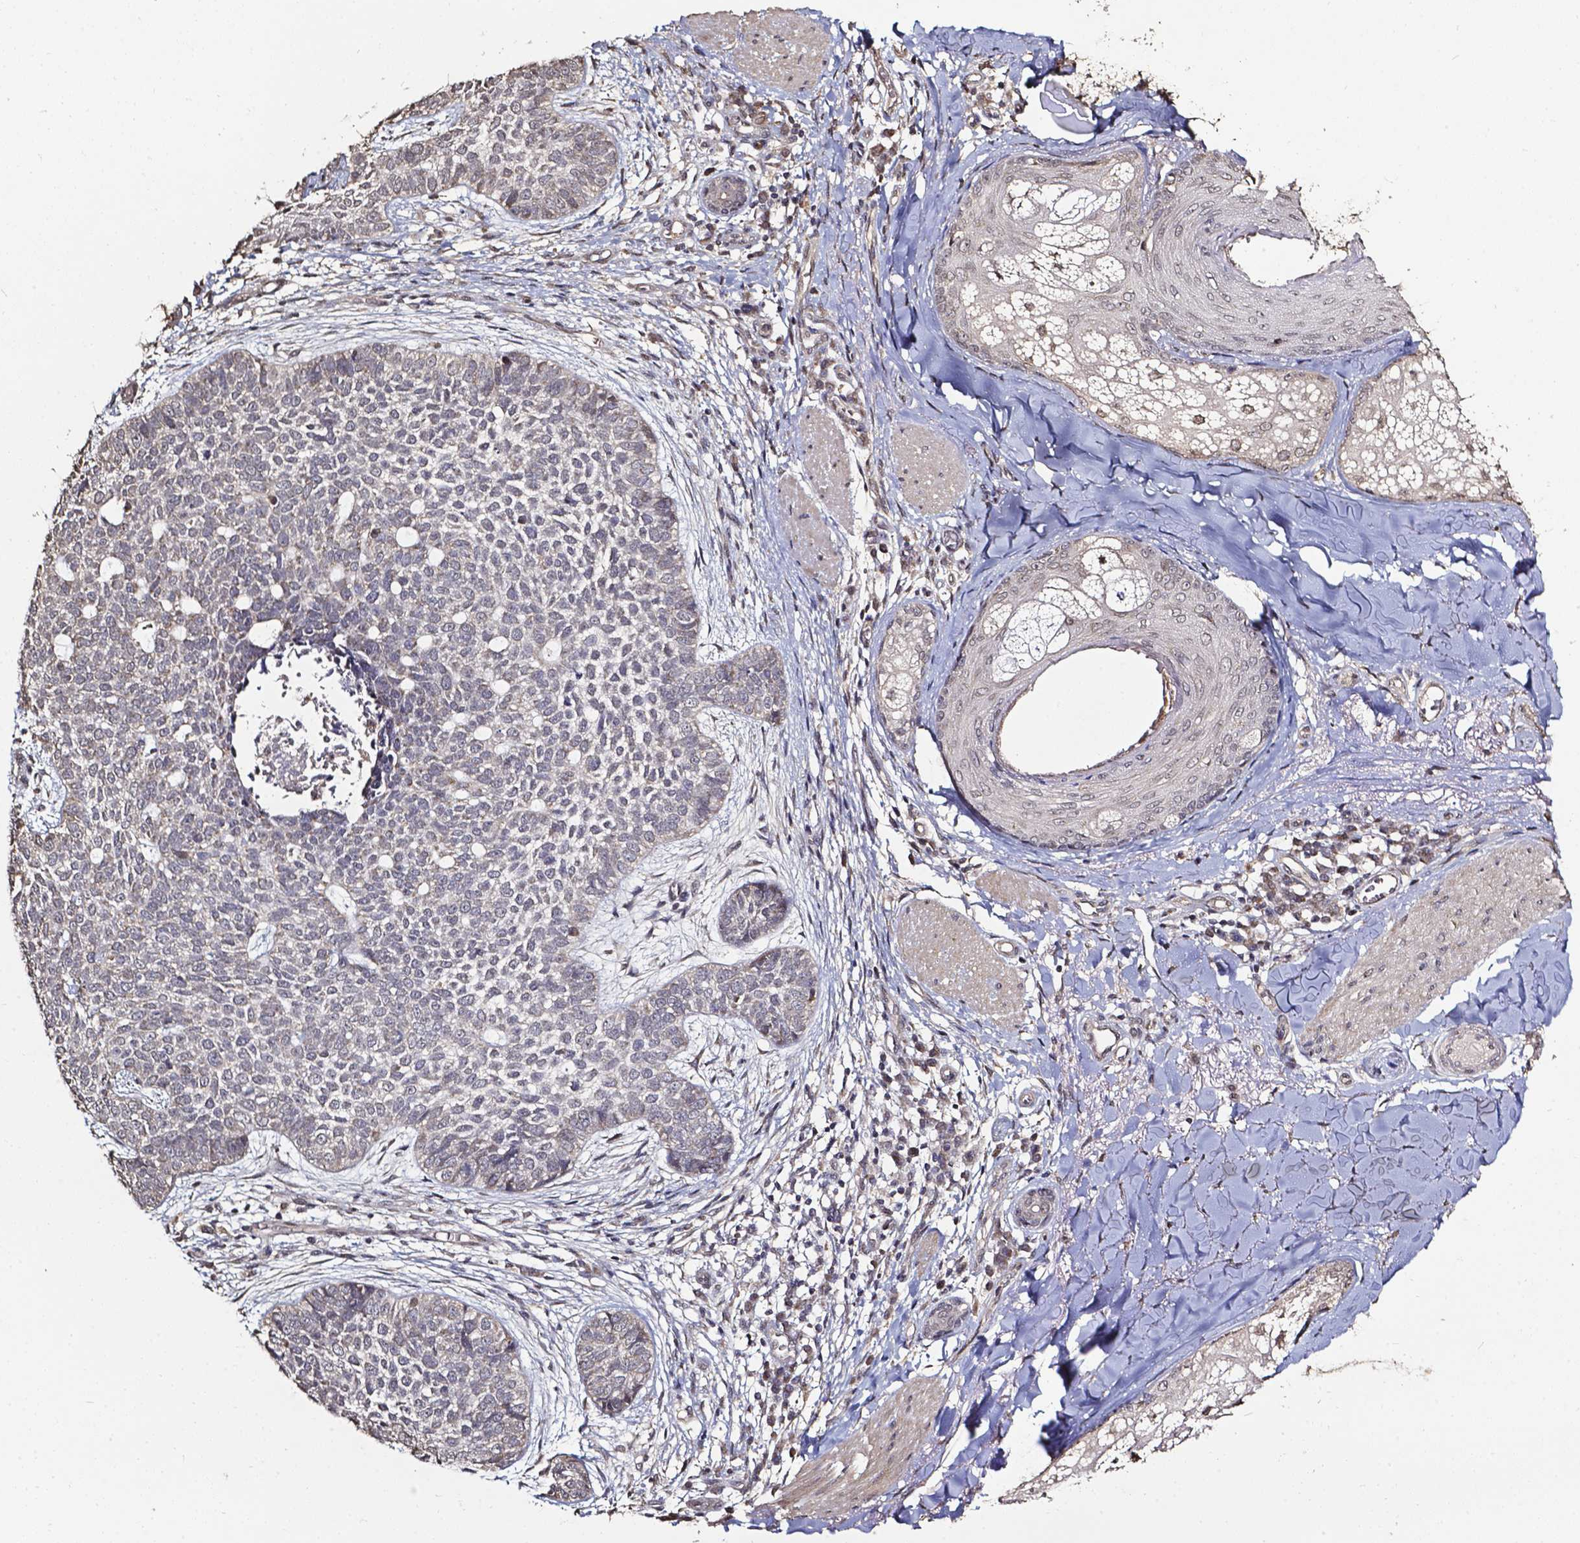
{"staining": {"intensity": "negative", "quantity": "none", "location": "none"}, "tissue": "skin cancer", "cell_type": "Tumor cells", "image_type": "cancer", "snomed": [{"axis": "morphology", "description": "Basal cell carcinoma"}, {"axis": "topography", "description": "Skin"}], "caption": "A histopathology image of human basal cell carcinoma (skin) is negative for staining in tumor cells. The staining is performed using DAB (3,3'-diaminobenzidine) brown chromogen with nuclei counter-stained in using hematoxylin.", "gene": "GLRA2", "patient": {"sex": "female", "age": 69}}